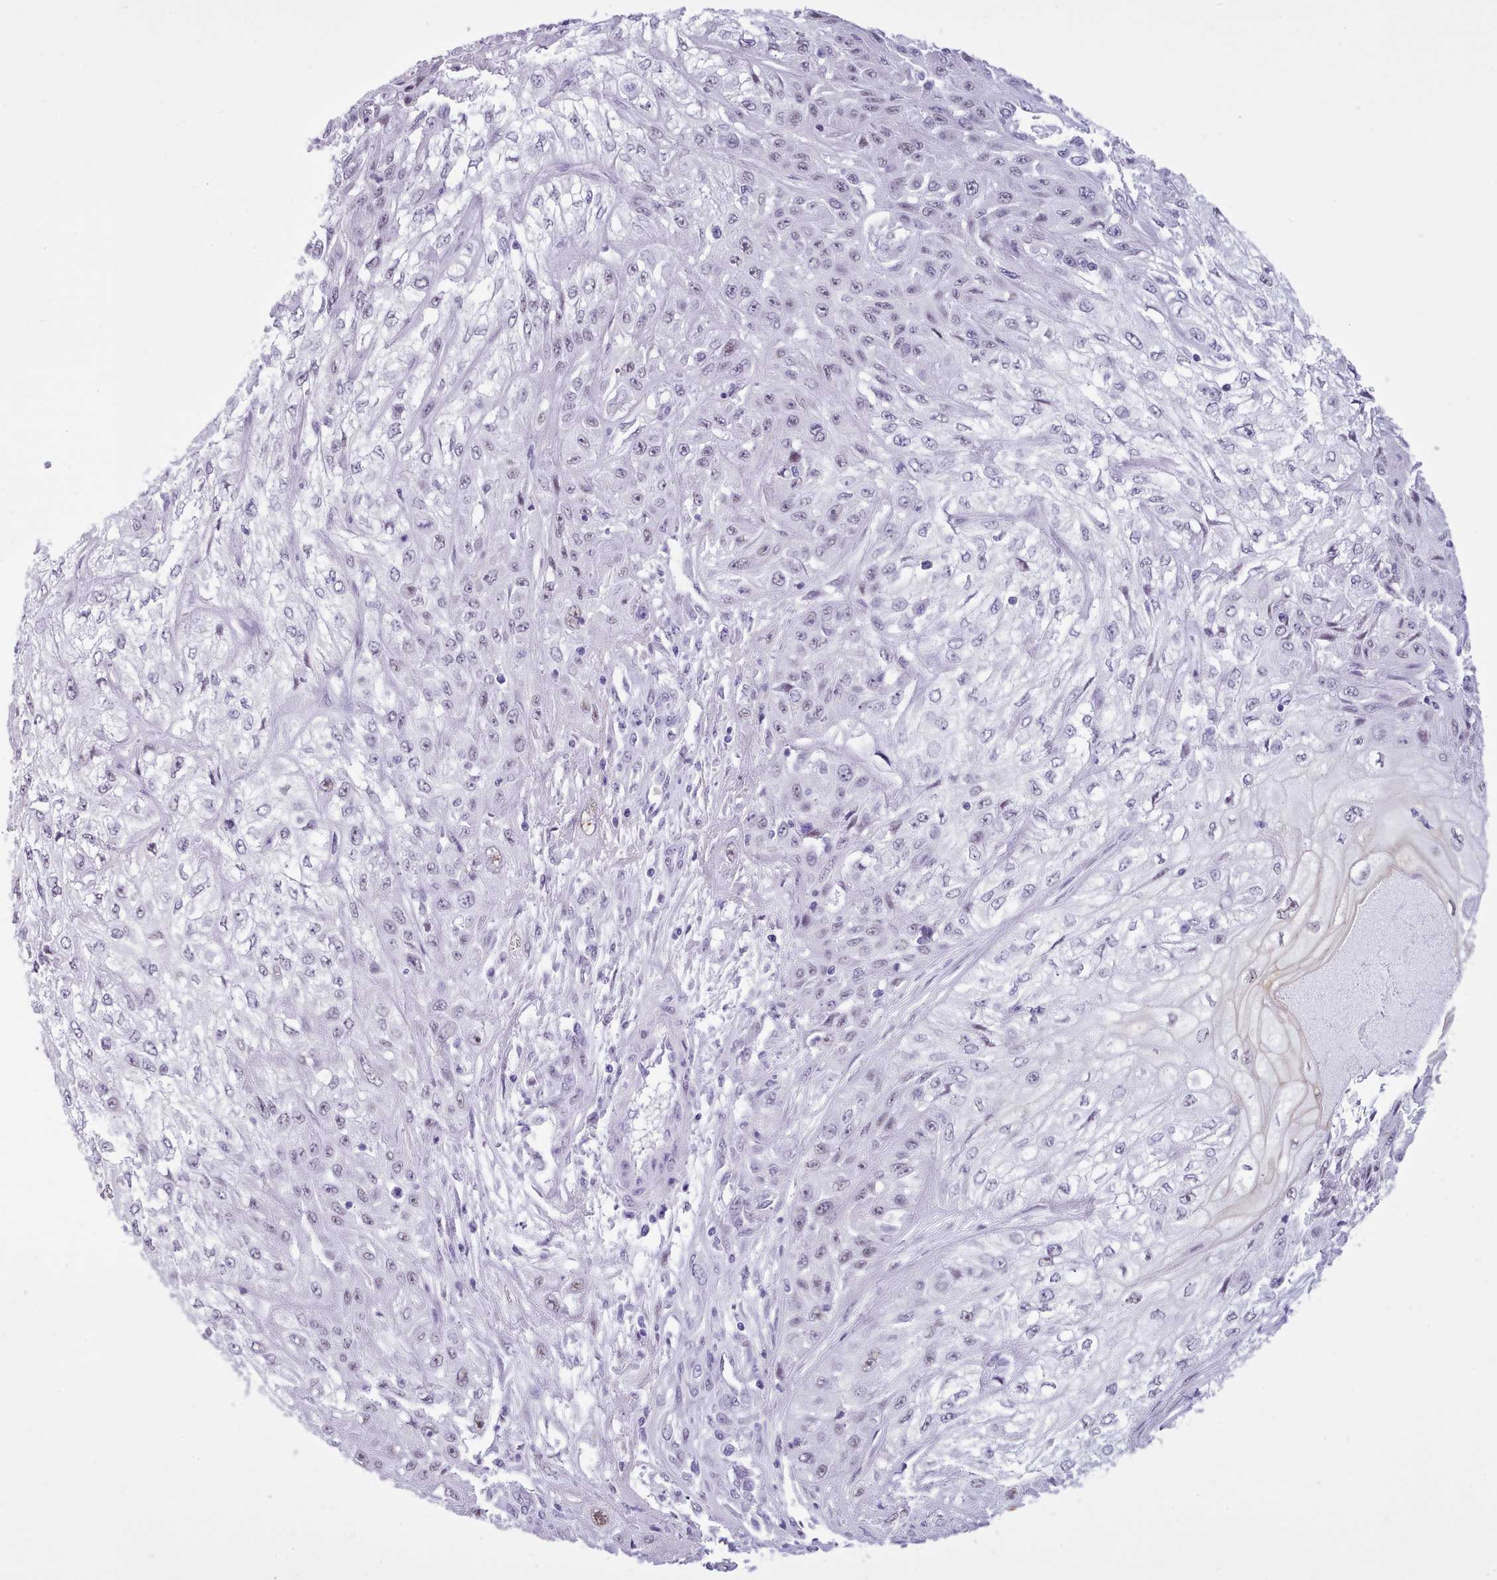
{"staining": {"intensity": "weak", "quantity": "<25%", "location": "nuclear"}, "tissue": "skin cancer", "cell_type": "Tumor cells", "image_type": "cancer", "snomed": [{"axis": "morphology", "description": "Squamous cell carcinoma, NOS"}, {"axis": "morphology", "description": "Squamous cell carcinoma, metastatic, NOS"}, {"axis": "topography", "description": "Skin"}, {"axis": "topography", "description": "Lymph node"}], "caption": "DAB immunohistochemical staining of skin cancer shows no significant staining in tumor cells.", "gene": "FBXO48", "patient": {"sex": "male", "age": 75}}